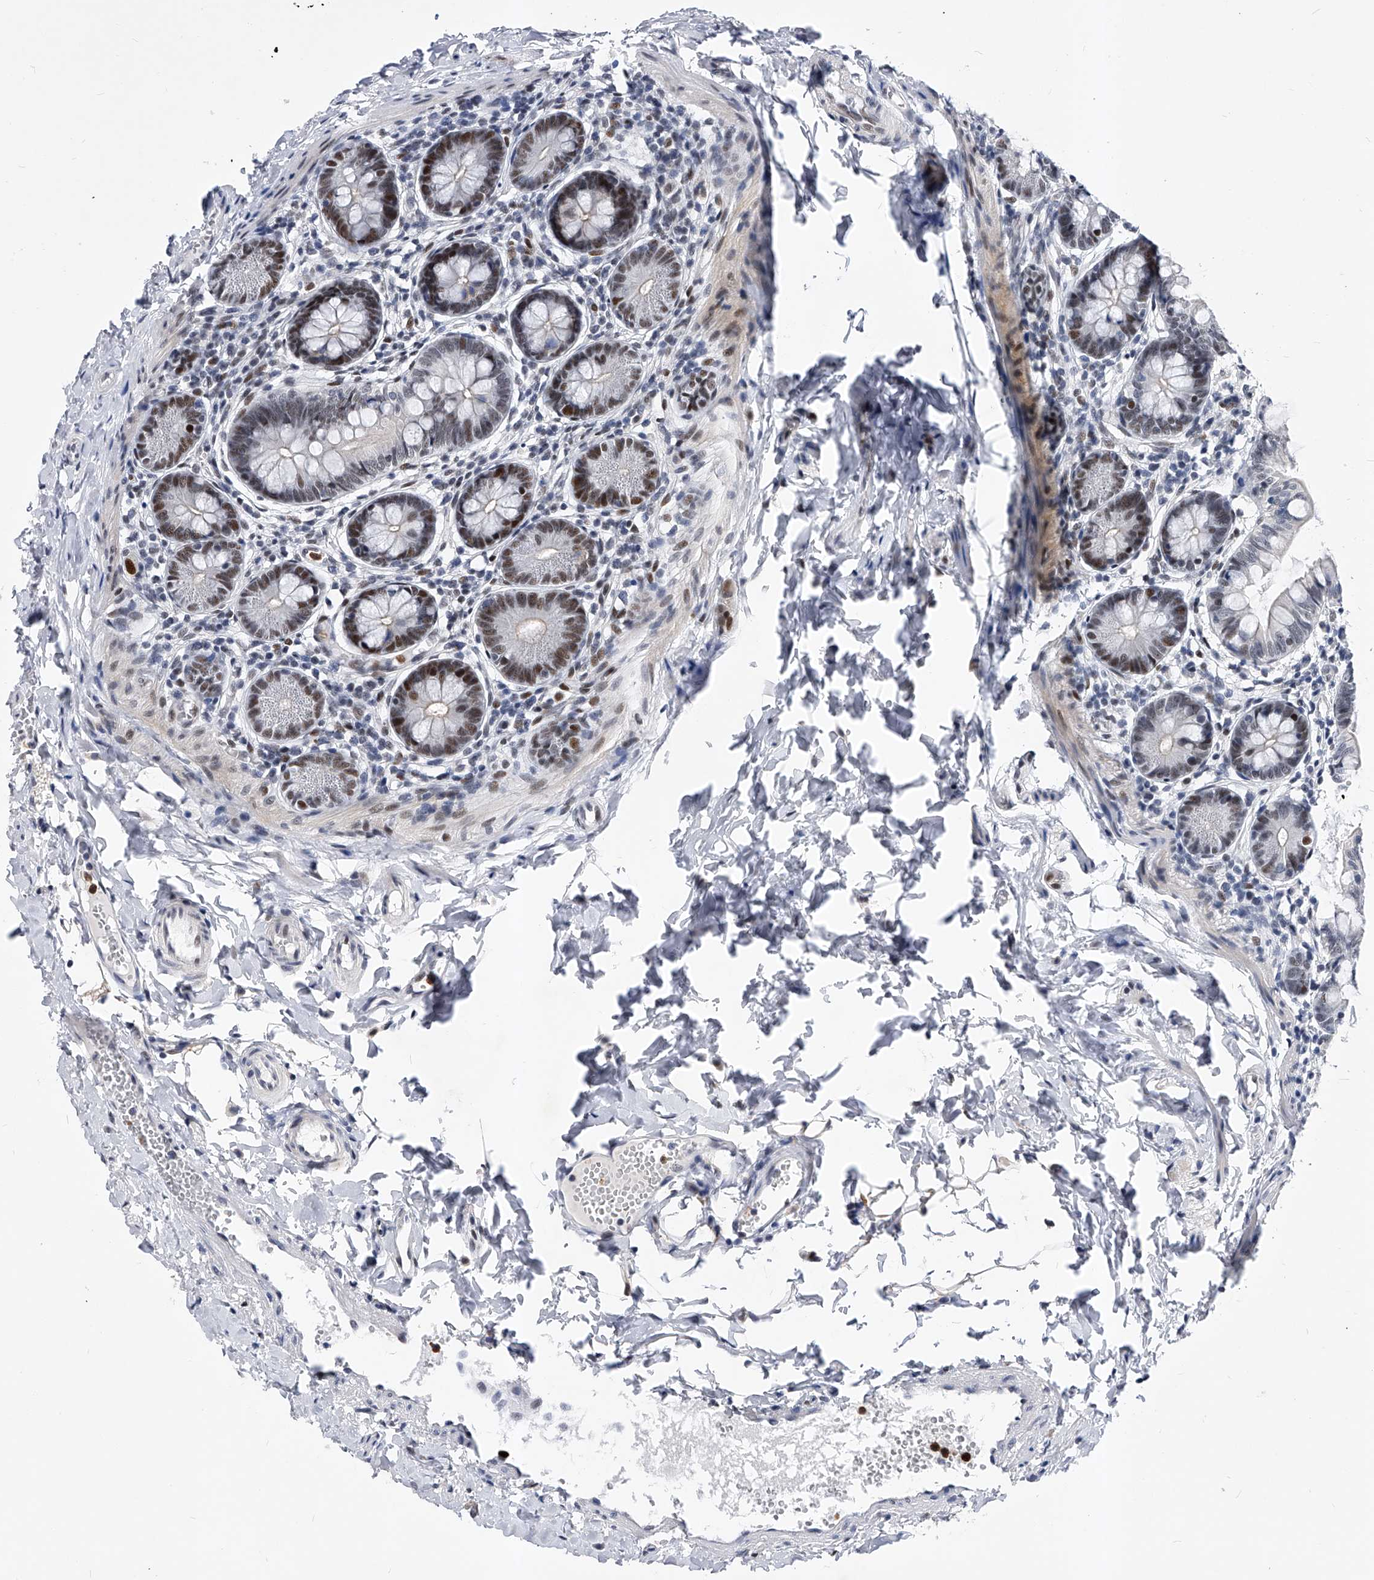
{"staining": {"intensity": "moderate", "quantity": "25%-75%", "location": "nuclear"}, "tissue": "small intestine", "cell_type": "Glandular cells", "image_type": "normal", "snomed": [{"axis": "morphology", "description": "Normal tissue, NOS"}, {"axis": "topography", "description": "Small intestine"}], "caption": "Immunohistochemistry (IHC) (DAB) staining of normal small intestine displays moderate nuclear protein expression in approximately 25%-75% of glandular cells.", "gene": "TESK2", "patient": {"sex": "male", "age": 7}}